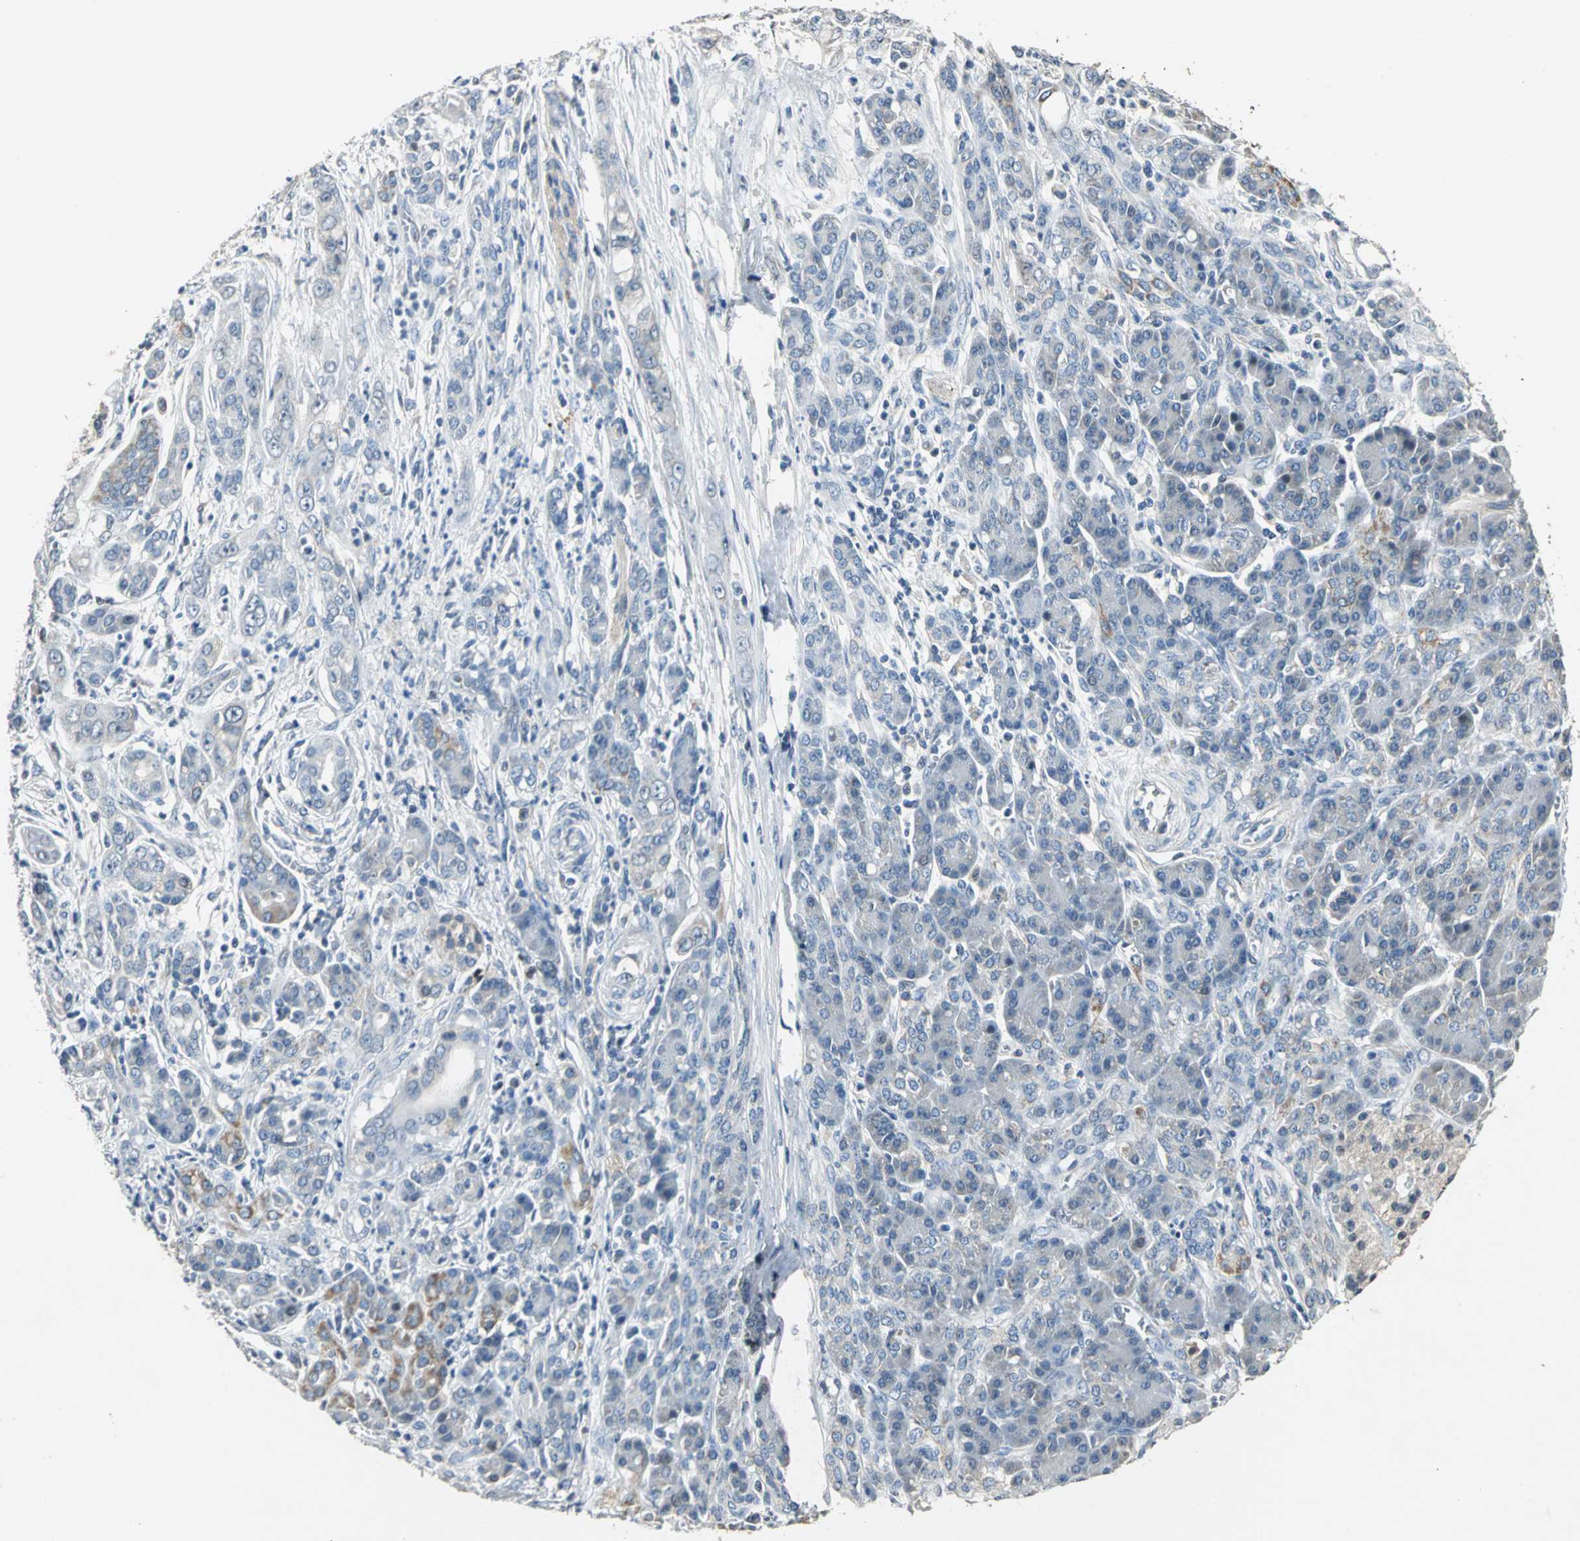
{"staining": {"intensity": "weak", "quantity": "<25%", "location": "cytoplasmic/membranous"}, "tissue": "pancreatic cancer", "cell_type": "Tumor cells", "image_type": "cancer", "snomed": [{"axis": "morphology", "description": "Adenocarcinoma, NOS"}, {"axis": "topography", "description": "Pancreas"}], "caption": "DAB immunohistochemical staining of pancreatic adenocarcinoma demonstrates no significant staining in tumor cells.", "gene": "JADE3", "patient": {"sex": "male", "age": 59}}